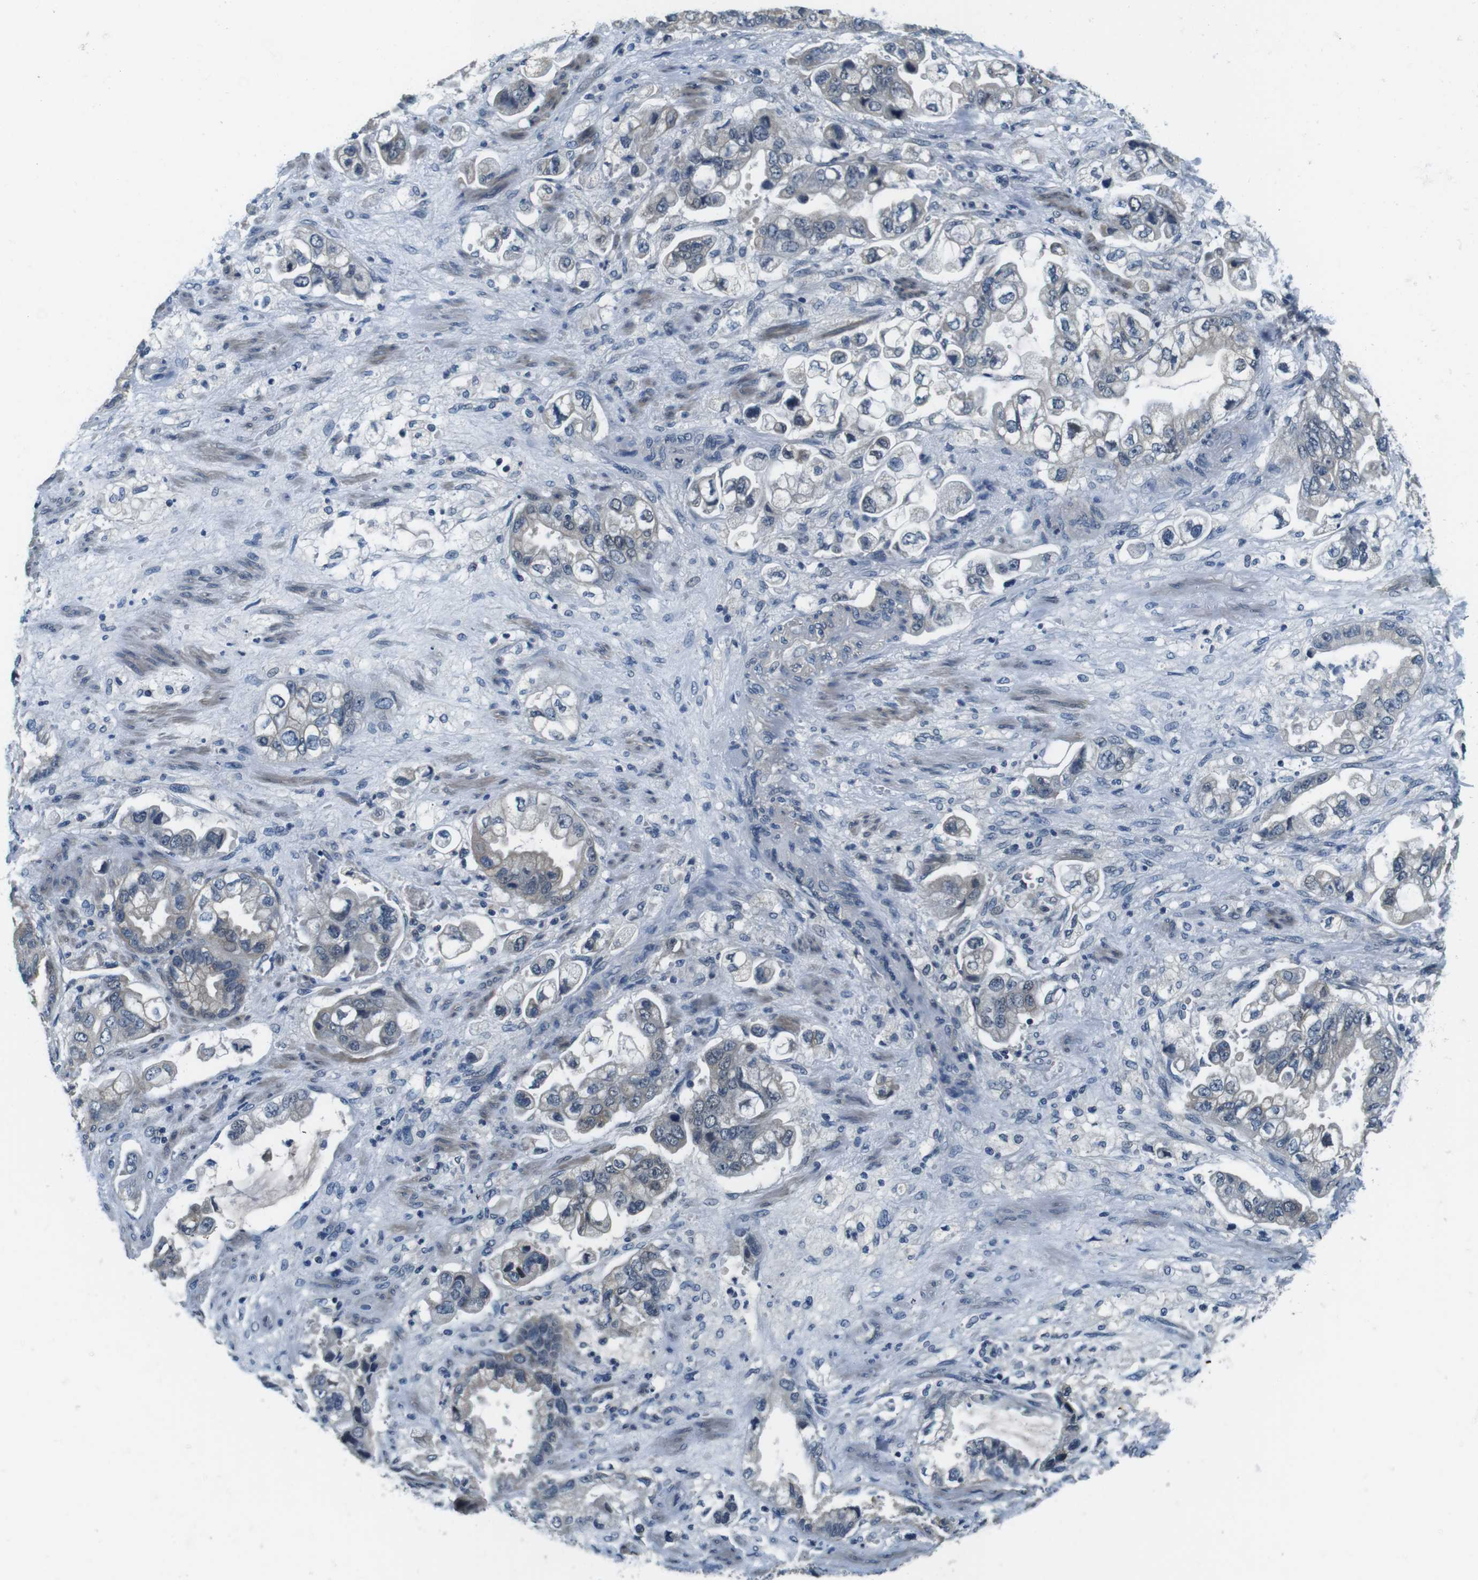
{"staining": {"intensity": "weak", "quantity": "<25%", "location": "cytoplasmic/membranous"}, "tissue": "stomach cancer", "cell_type": "Tumor cells", "image_type": "cancer", "snomed": [{"axis": "morphology", "description": "Normal tissue, NOS"}, {"axis": "morphology", "description": "Adenocarcinoma, NOS"}, {"axis": "topography", "description": "Stomach"}], "caption": "Immunohistochemical staining of adenocarcinoma (stomach) reveals no significant positivity in tumor cells.", "gene": "DTNA", "patient": {"sex": "male", "age": 62}}